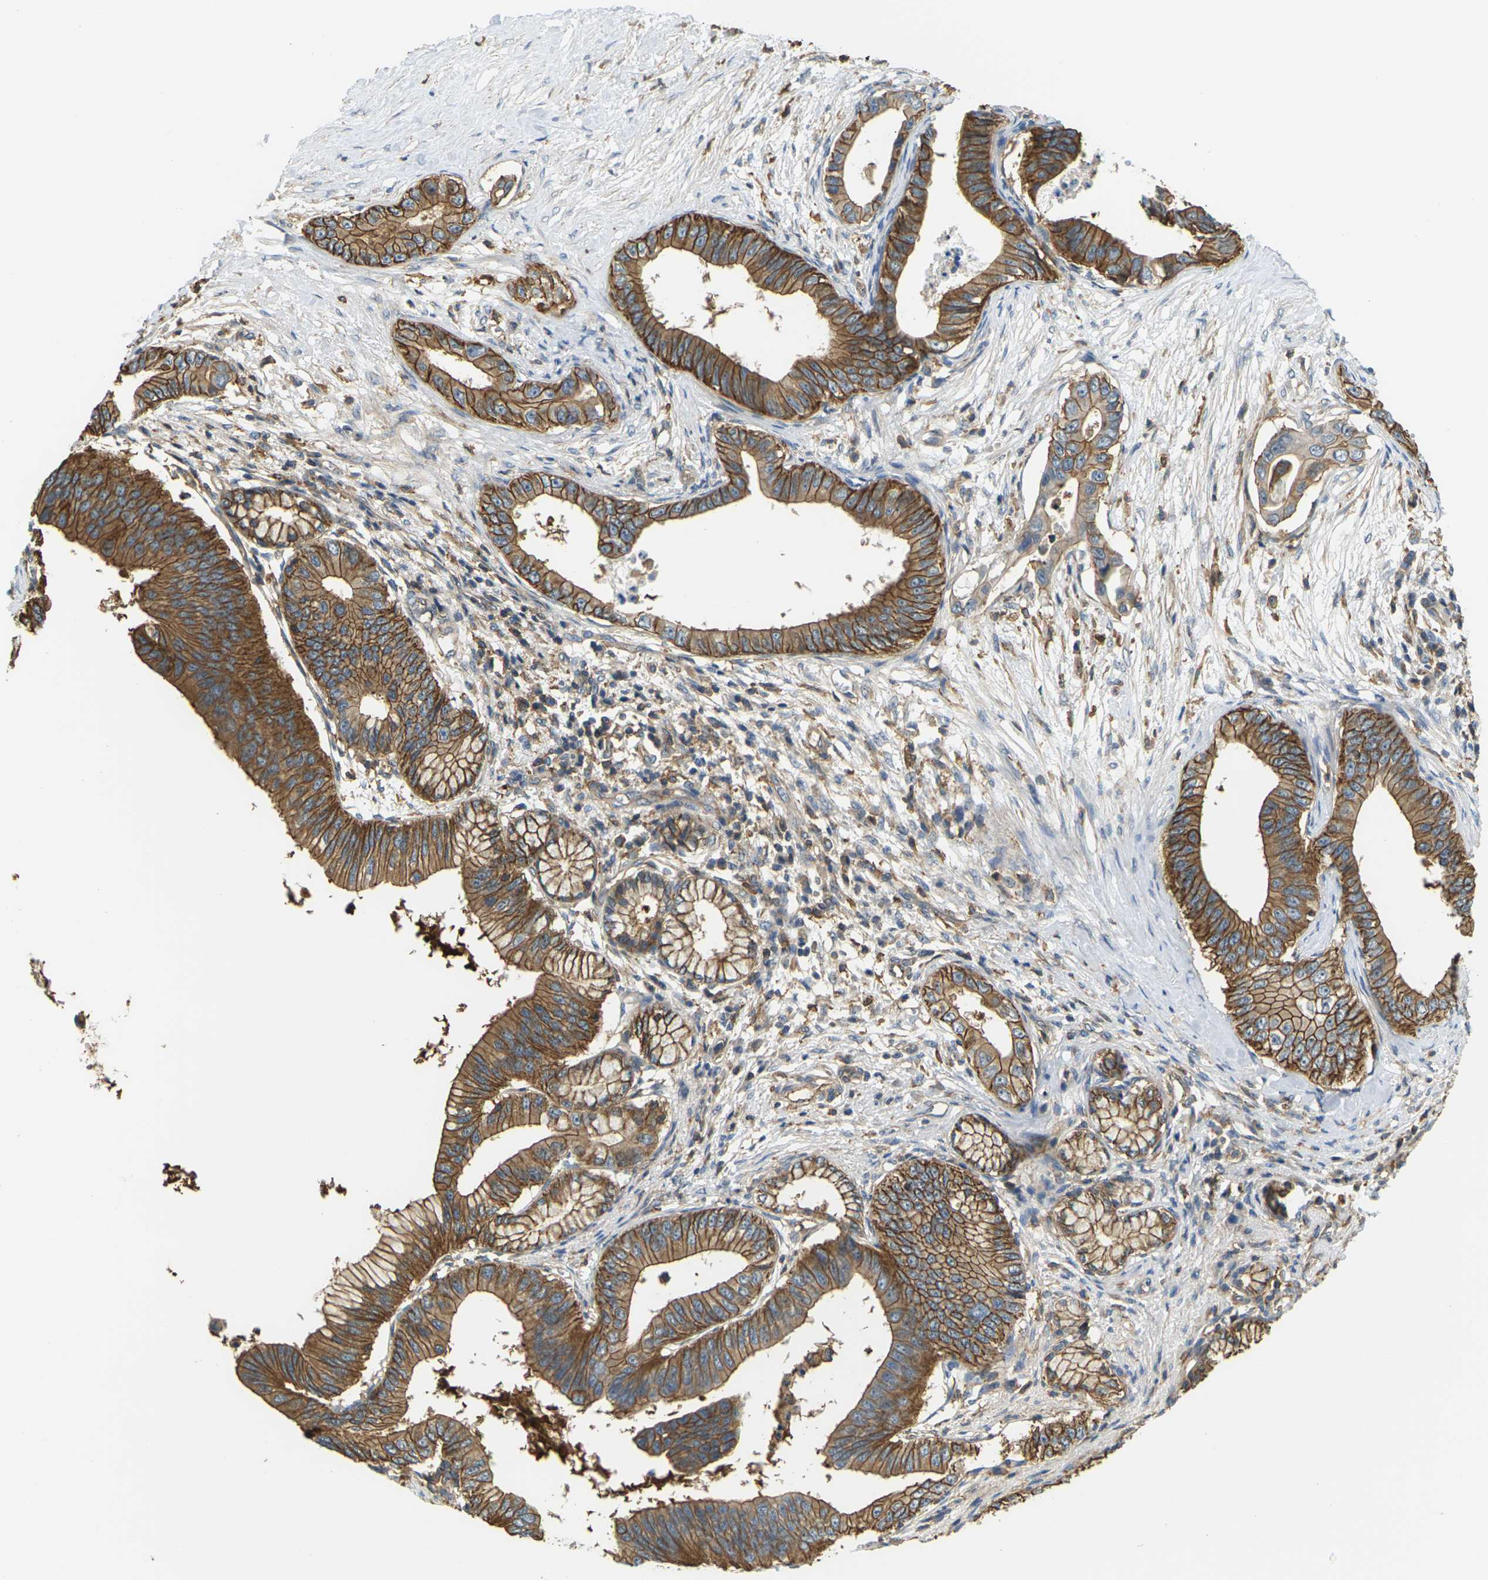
{"staining": {"intensity": "moderate", "quantity": ">75%", "location": "cytoplasmic/membranous"}, "tissue": "pancreatic cancer", "cell_type": "Tumor cells", "image_type": "cancer", "snomed": [{"axis": "morphology", "description": "Adenocarcinoma, NOS"}, {"axis": "topography", "description": "Pancreas"}], "caption": "Adenocarcinoma (pancreatic) stained for a protein displays moderate cytoplasmic/membranous positivity in tumor cells.", "gene": "IQGAP1", "patient": {"sex": "male", "age": 77}}